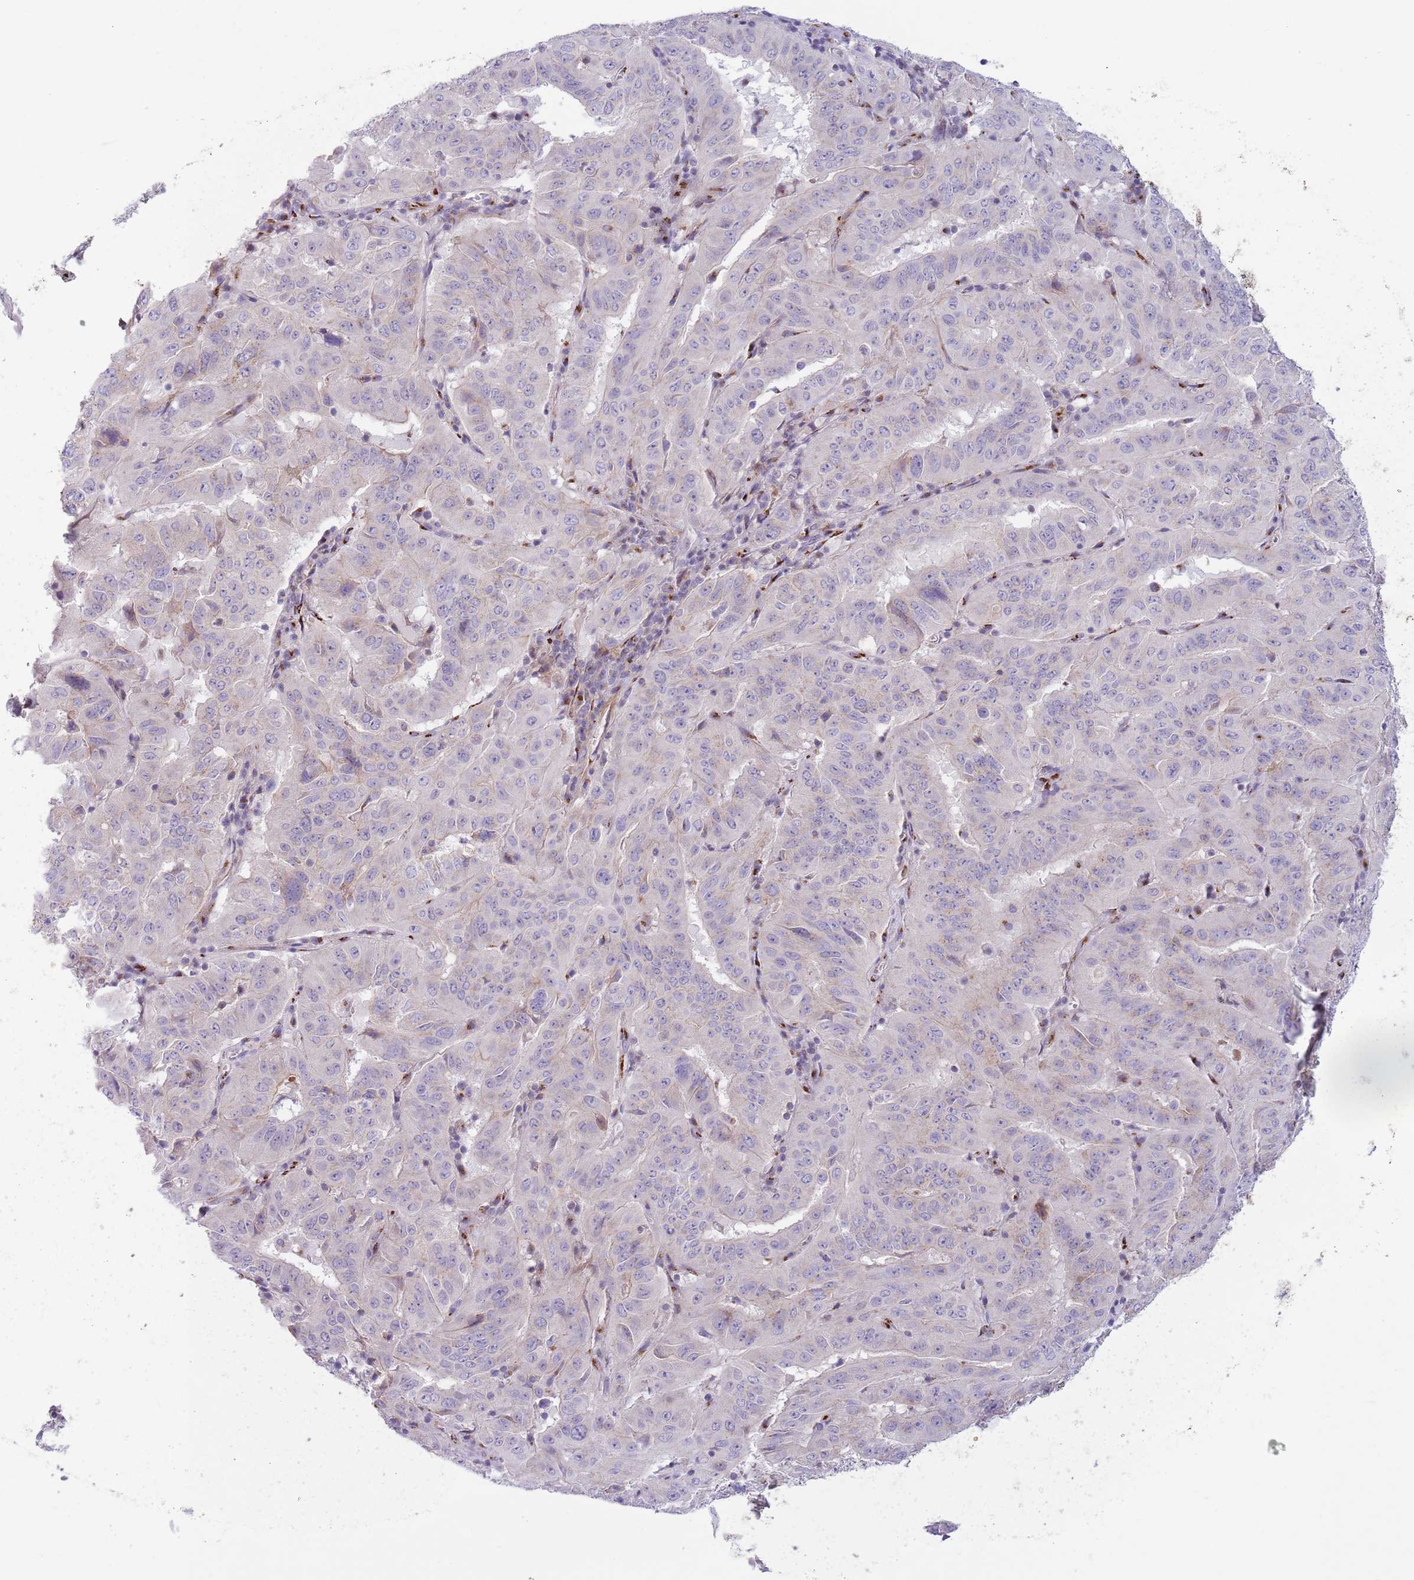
{"staining": {"intensity": "weak", "quantity": "<25%", "location": "cytoplasmic/membranous"}, "tissue": "pancreatic cancer", "cell_type": "Tumor cells", "image_type": "cancer", "snomed": [{"axis": "morphology", "description": "Adenocarcinoma, NOS"}, {"axis": "topography", "description": "Pancreas"}], "caption": "This is an immunohistochemistry micrograph of adenocarcinoma (pancreatic). There is no staining in tumor cells.", "gene": "C20orf96", "patient": {"sex": "male", "age": 63}}